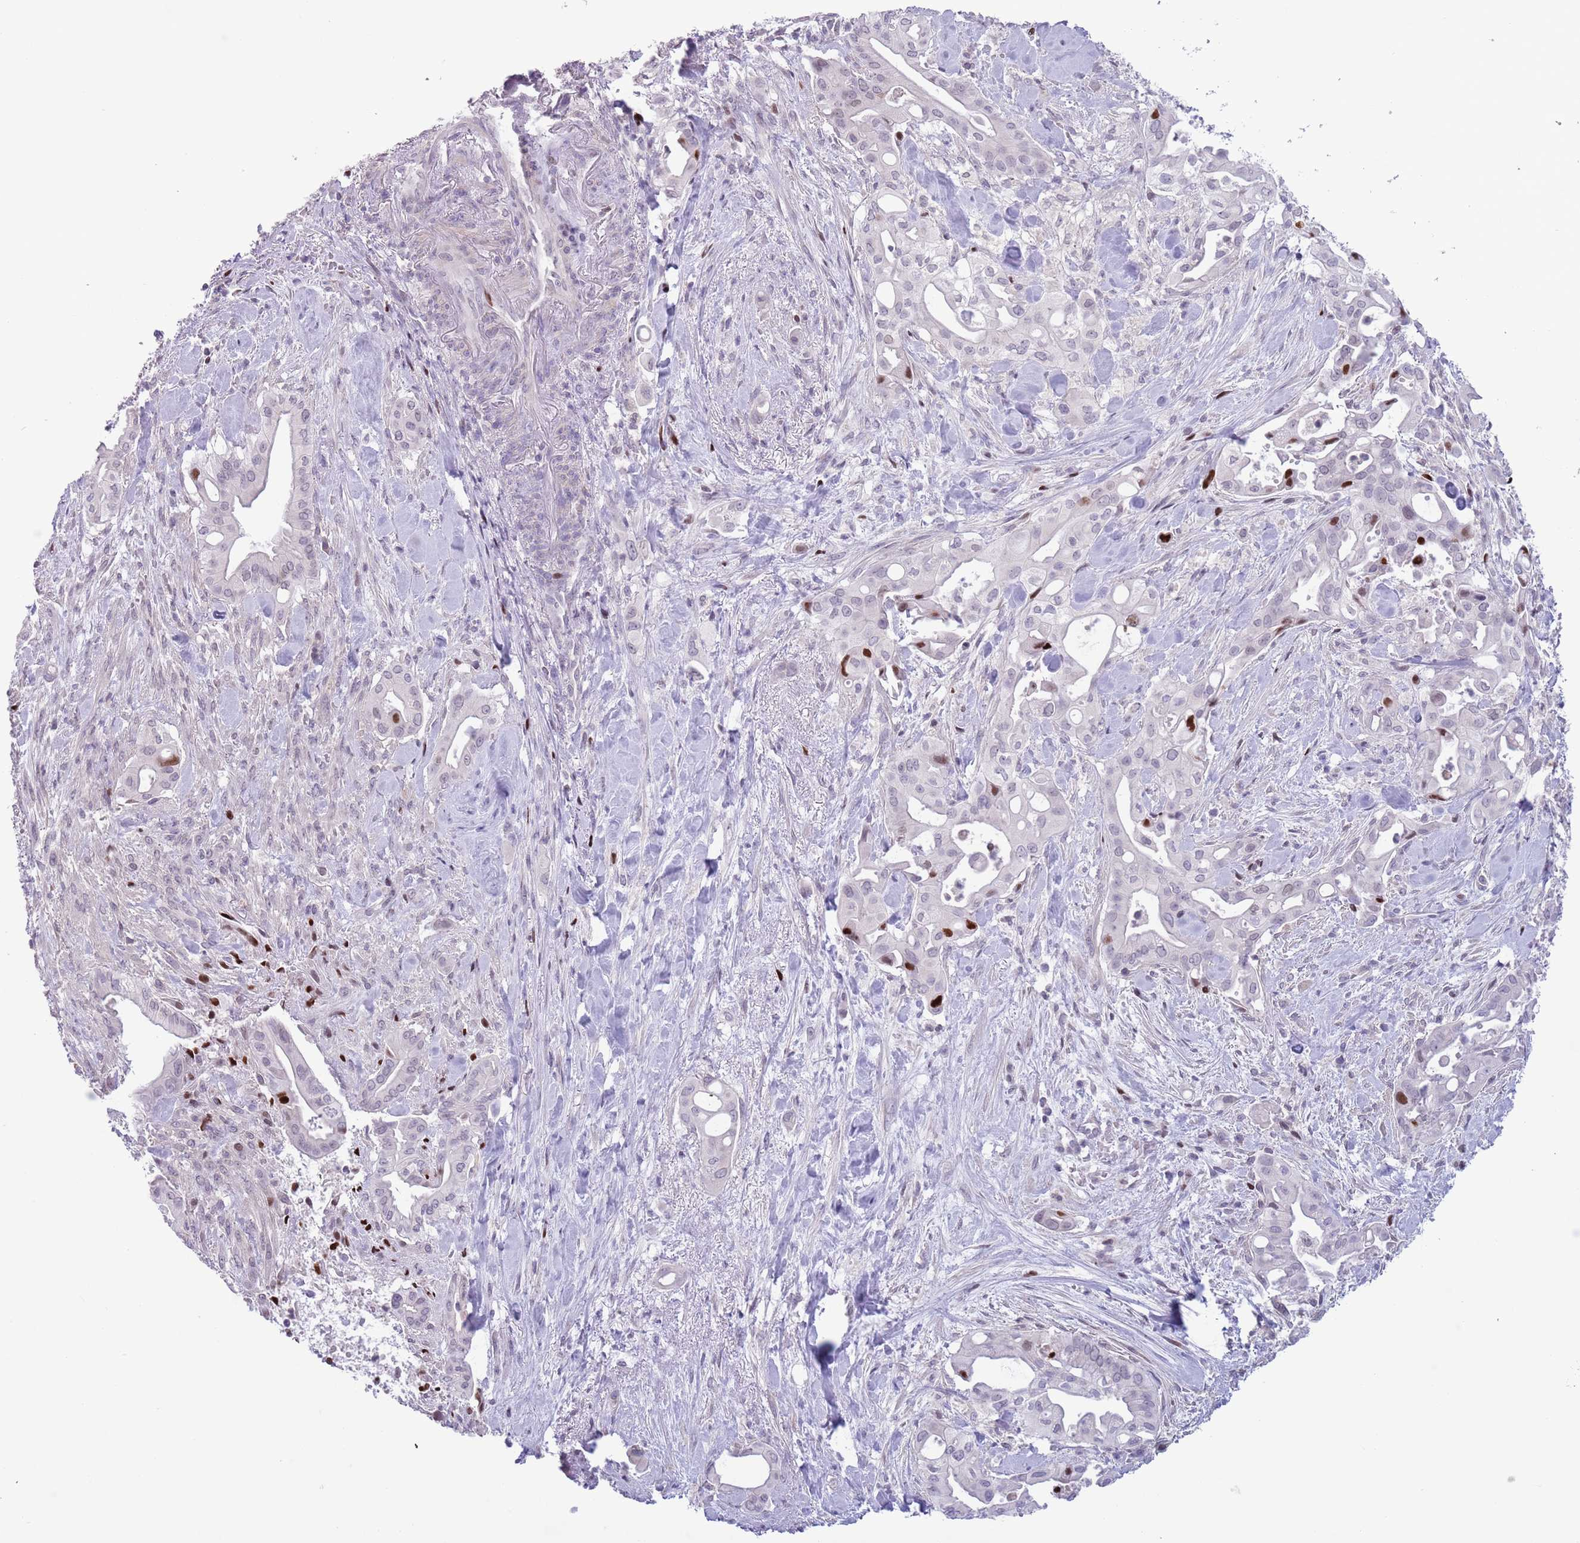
{"staining": {"intensity": "strong", "quantity": "<25%", "location": "nuclear"}, "tissue": "liver cancer", "cell_type": "Tumor cells", "image_type": "cancer", "snomed": [{"axis": "morphology", "description": "Cholangiocarcinoma"}, {"axis": "topography", "description": "Liver"}], "caption": "Immunohistochemical staining of cholangiocarcinoma (liver) shows medium levels of strong nuclear protein expression in about <25% of tumor cells.", "gene": "MFSD10", "patient": {"sex": "female", "age": 68}}